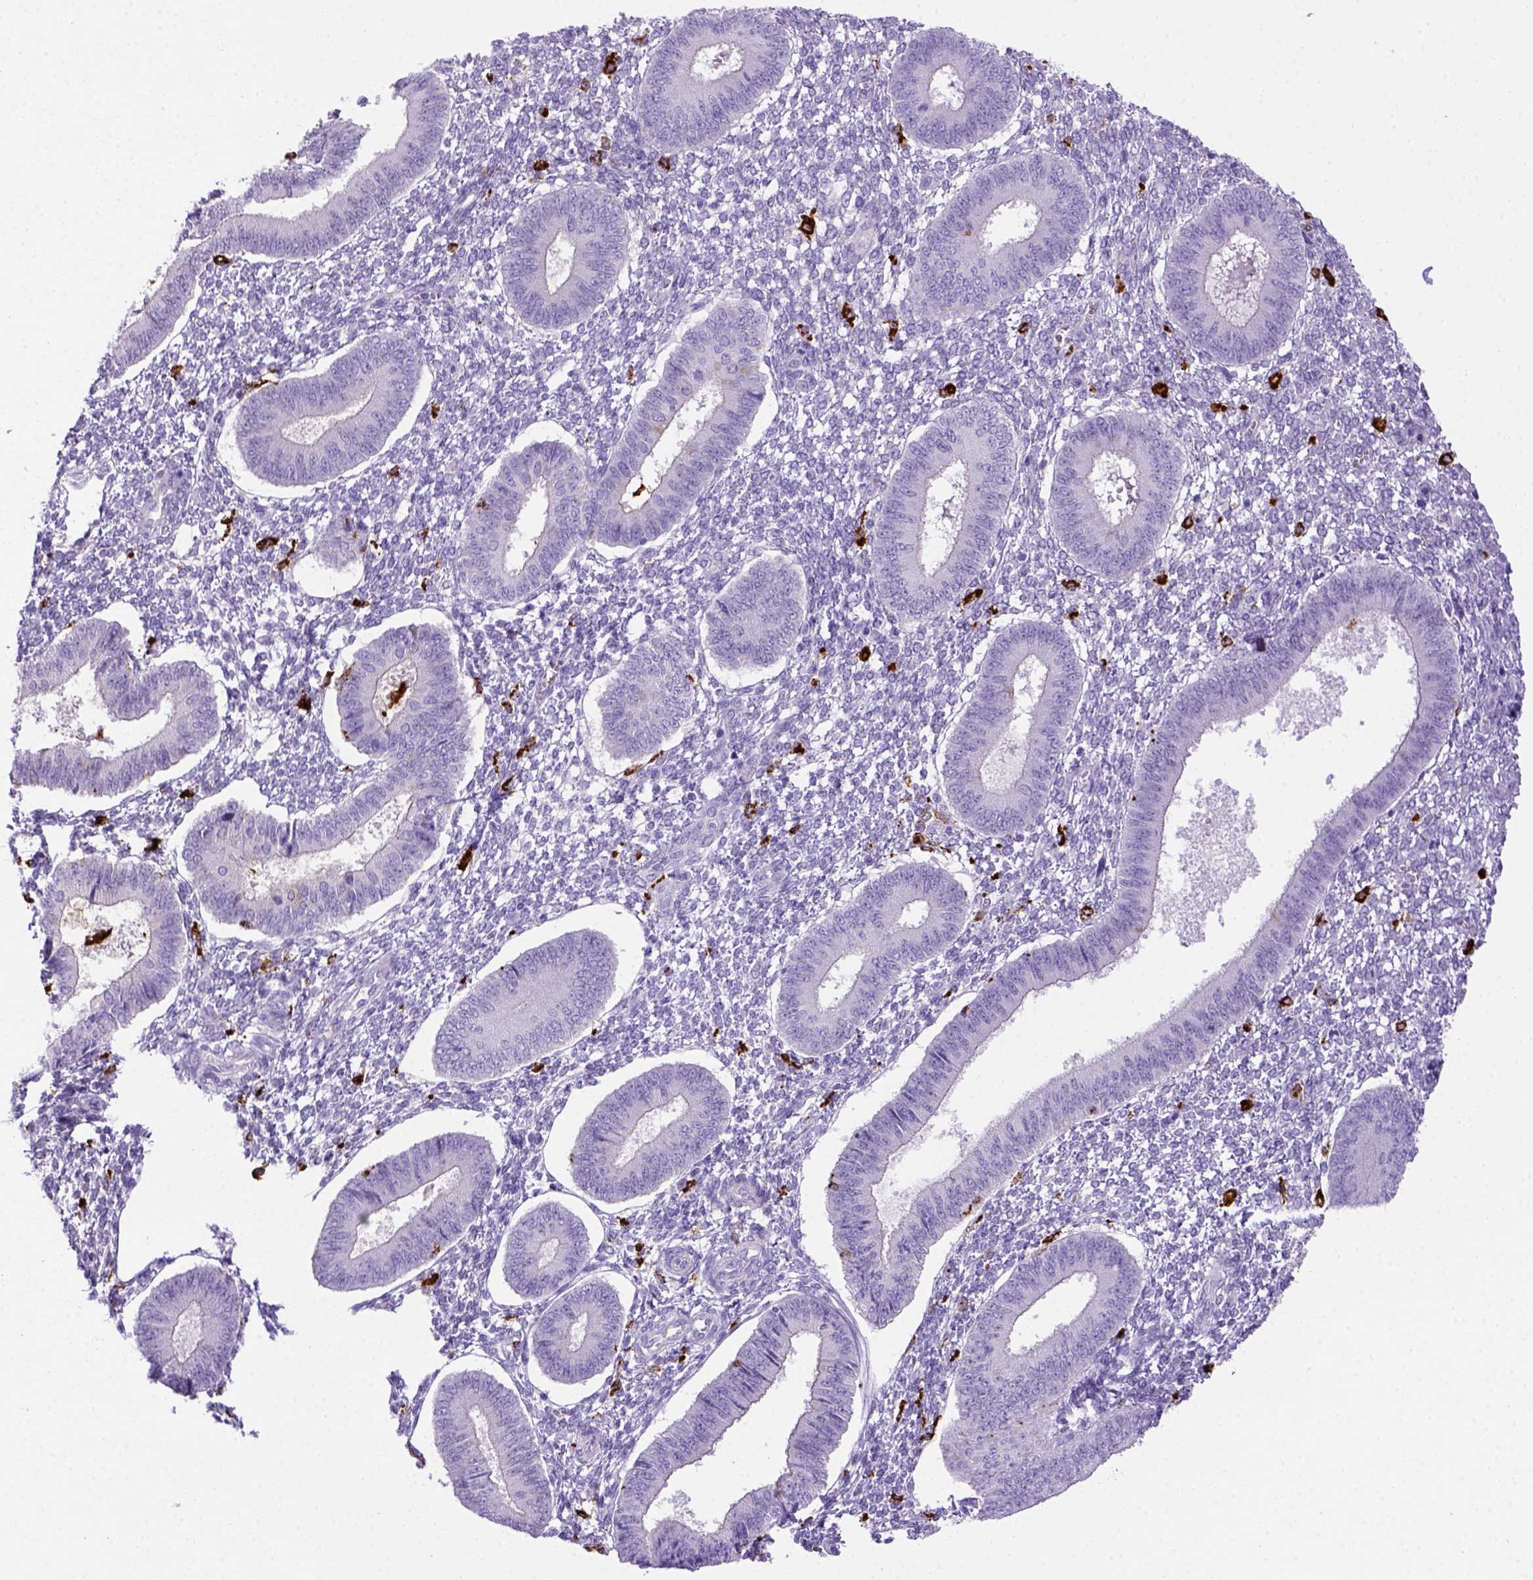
{"staining": {"intensity": "negative", "quantity": "none", "location": "none"}, "tissue": "endometrium", "cell_type": "Cells in endometrial stroma", "image_type": "normal", "snomed": [{"axis": "morphology", "description": "Normal tissue, NOS"}, {"axis": "topography", "description": "Endometrium"}], "caption": "Immunohistochemical staining of unremarkable human endometrium demonstrates no significant staining in cells in endometrial stroma. The staining was performed using DAB to visualize the protein expression in brown, while the nuclei were stained in blue with hematoxylin (Magnification: 20x).", "gene": "CD68", "patient": {"sex": "female", "age": 42}}